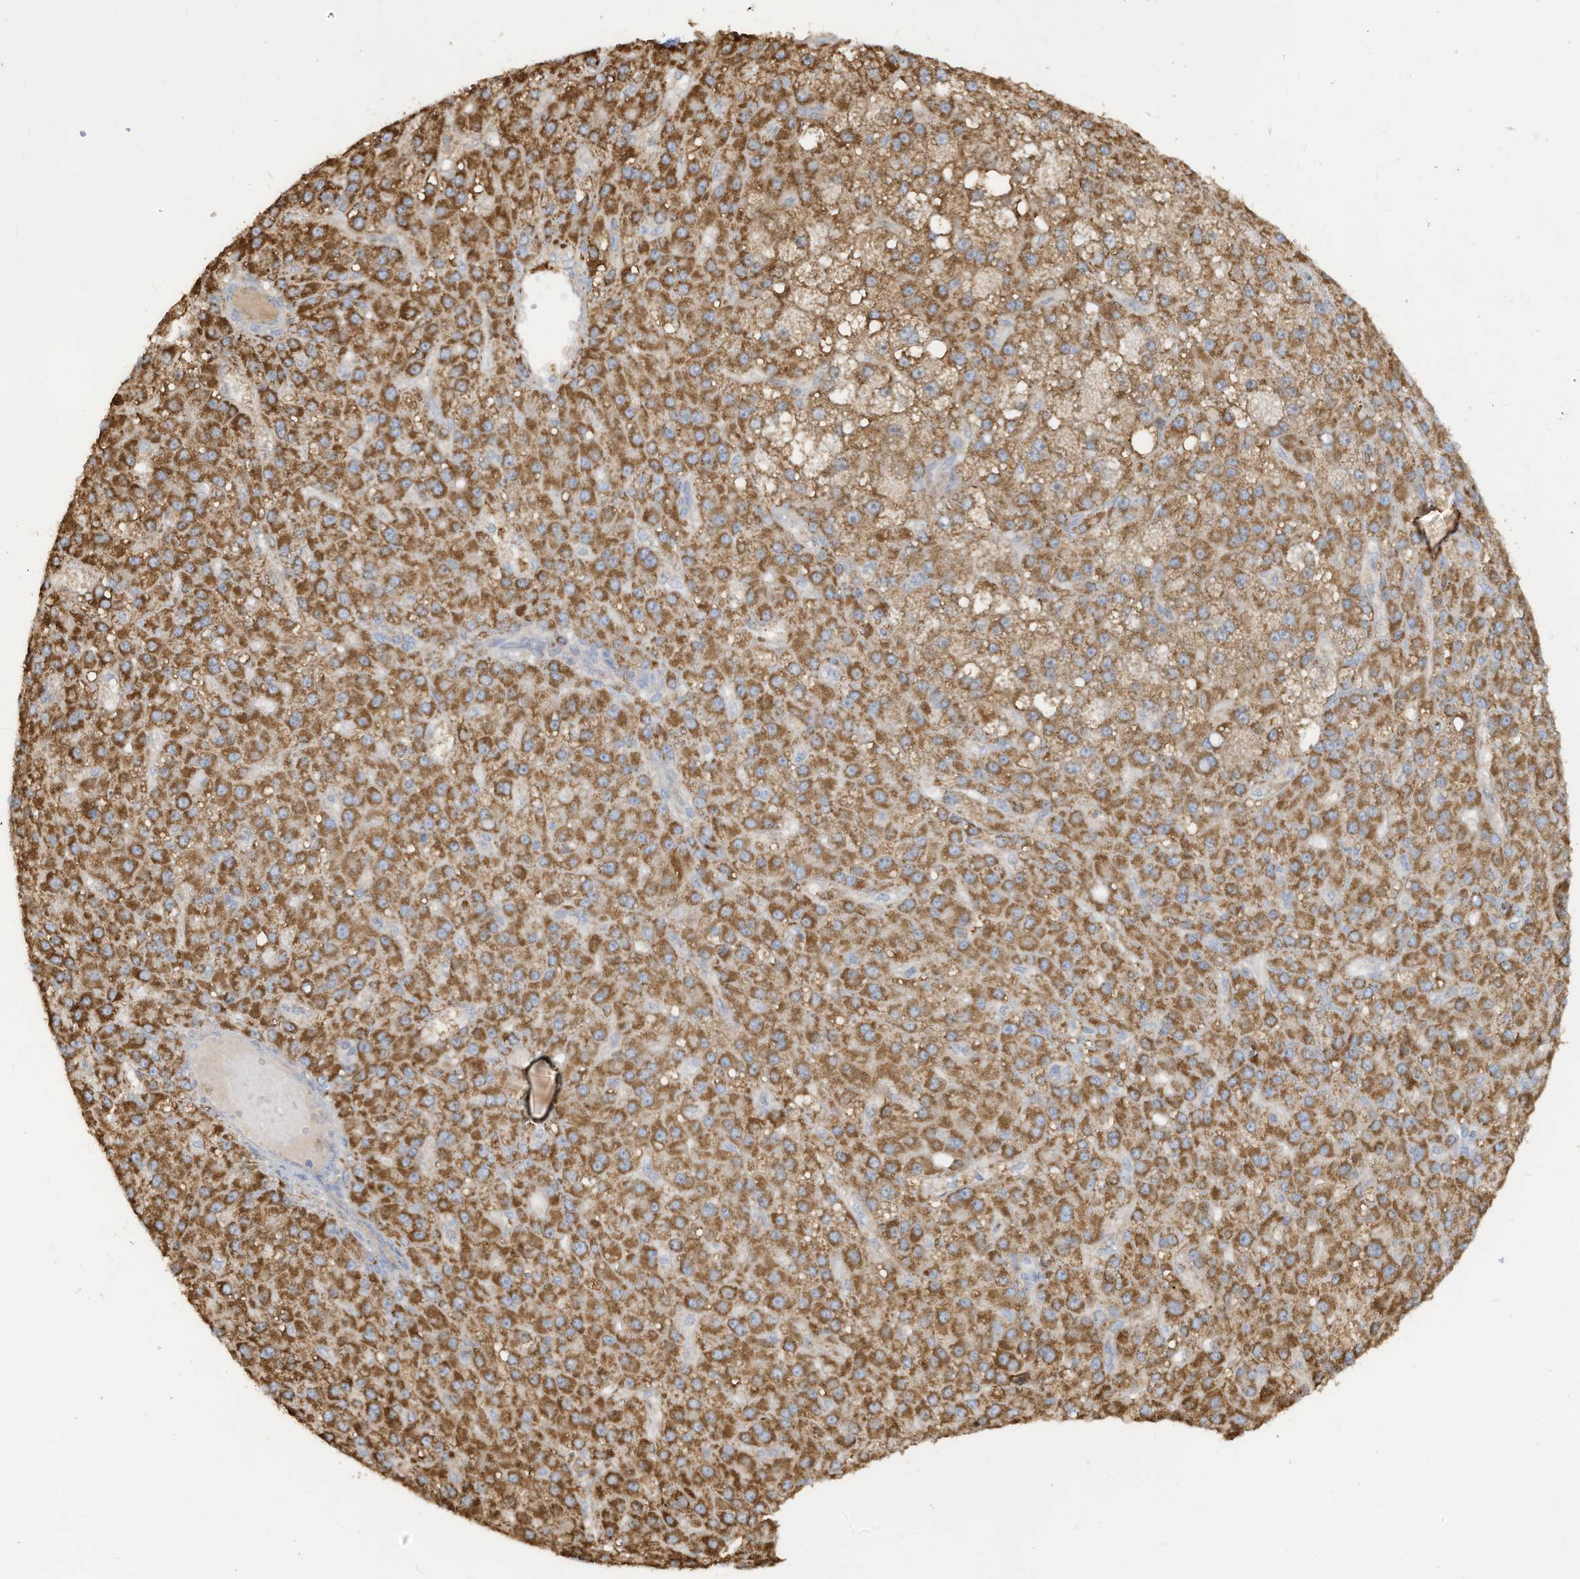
{"staining": {"intensity": "moderate", "quantity": ">75%", "location": "cytoplasmic/membranous"}, "tissue": "liver cancer", "cell_type": "Tumor cells", "image_type": "cancer", "snomed": [{"axis": "morphology", "description": "Carcinoma, Hepatocellular, NOS"}, {"axis": "topography", "description": "Liver"}], "caption": "Hepatocellular carcinoma (liver) was stained to show a protein in brown. There is medium levels of moderate cytoplasmic/membranous positivity in about >75% of tumor cells.", "gene": "GTPBP2", "patient": {"sex": "male", "age": 67}}